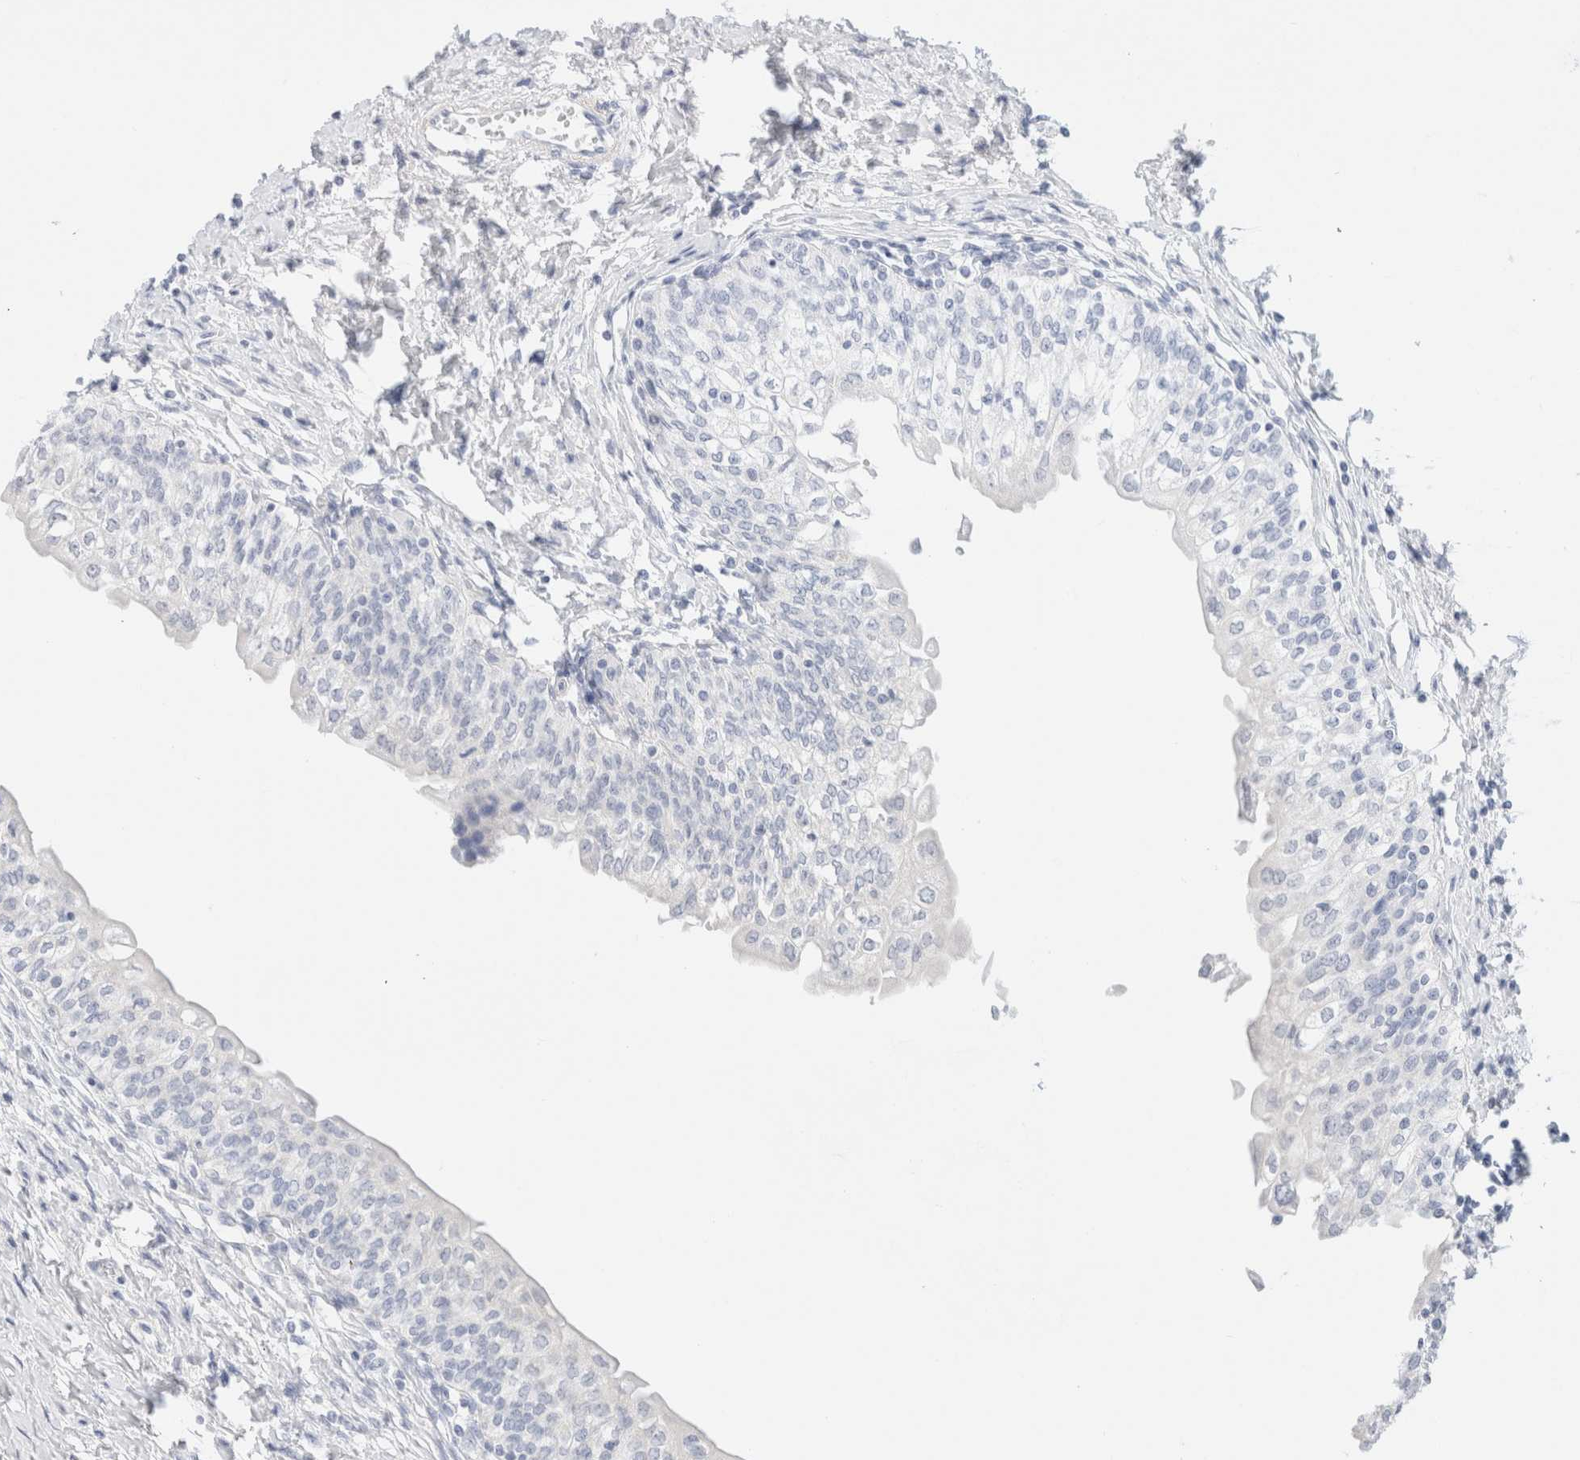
{"staining": {"intensity": "negative", "quantity": "none", "location": "none"}, "tissue": "urinary bladder", "cell_type": "Urothelial cells", "image_type": "normal", "snomed": [{"axis": "morphology", "description": "Normal tissue, NOS"}, {"axis": "topography", "description": "Urinary bladder"}], "caption": "The micrograph displays no significant staining in urothelial cells of urinary bladder. (Stains: DAB (3,3'-diaminobenzidine) IHC with hematoxylin counter stain, Microscopy: brightfield microscopy at high magnification).", "gene": "DPYS", "patient": {"sex": "male", "age": 55}}